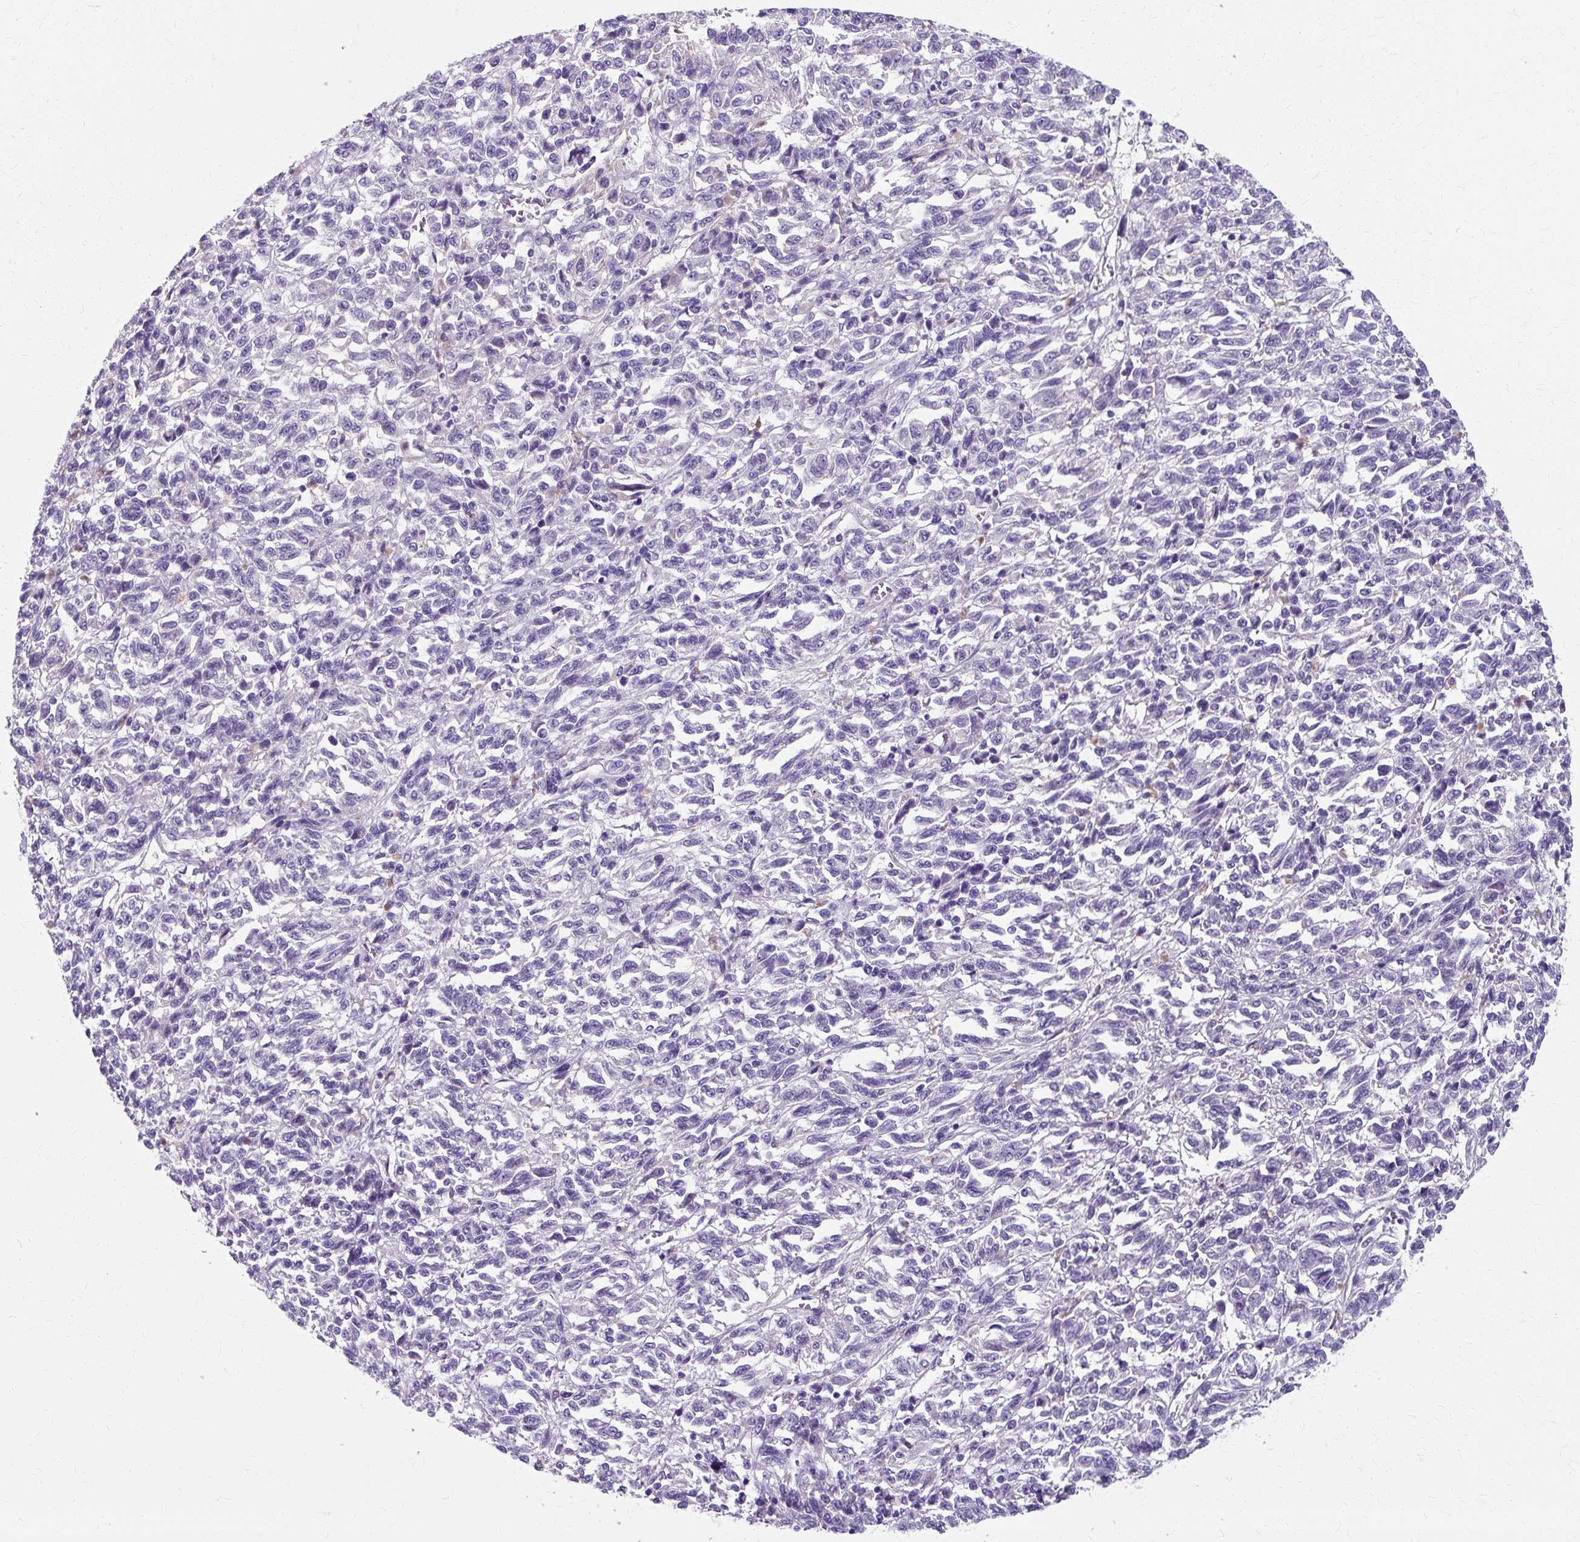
{"staining": {"intensity": "negative", "quantity": "none", "location": "none"}, "tissue": "melanoma", "cell_type": "Tumor cells", "image_type": "cancer", "snomed": [{"axis": "morphology", "description": "Malignant melanoma, Metastatic site"}, {"axis": "topography", "description": "Lung"}], "caption": "Human malignant melanoma (metastatic site) stained for a protein using immunohistochemistry (IHC) displays no staining in tumor cells.", "gene": "ZNF555", "patient": {"sex": "male", "age": 64}}